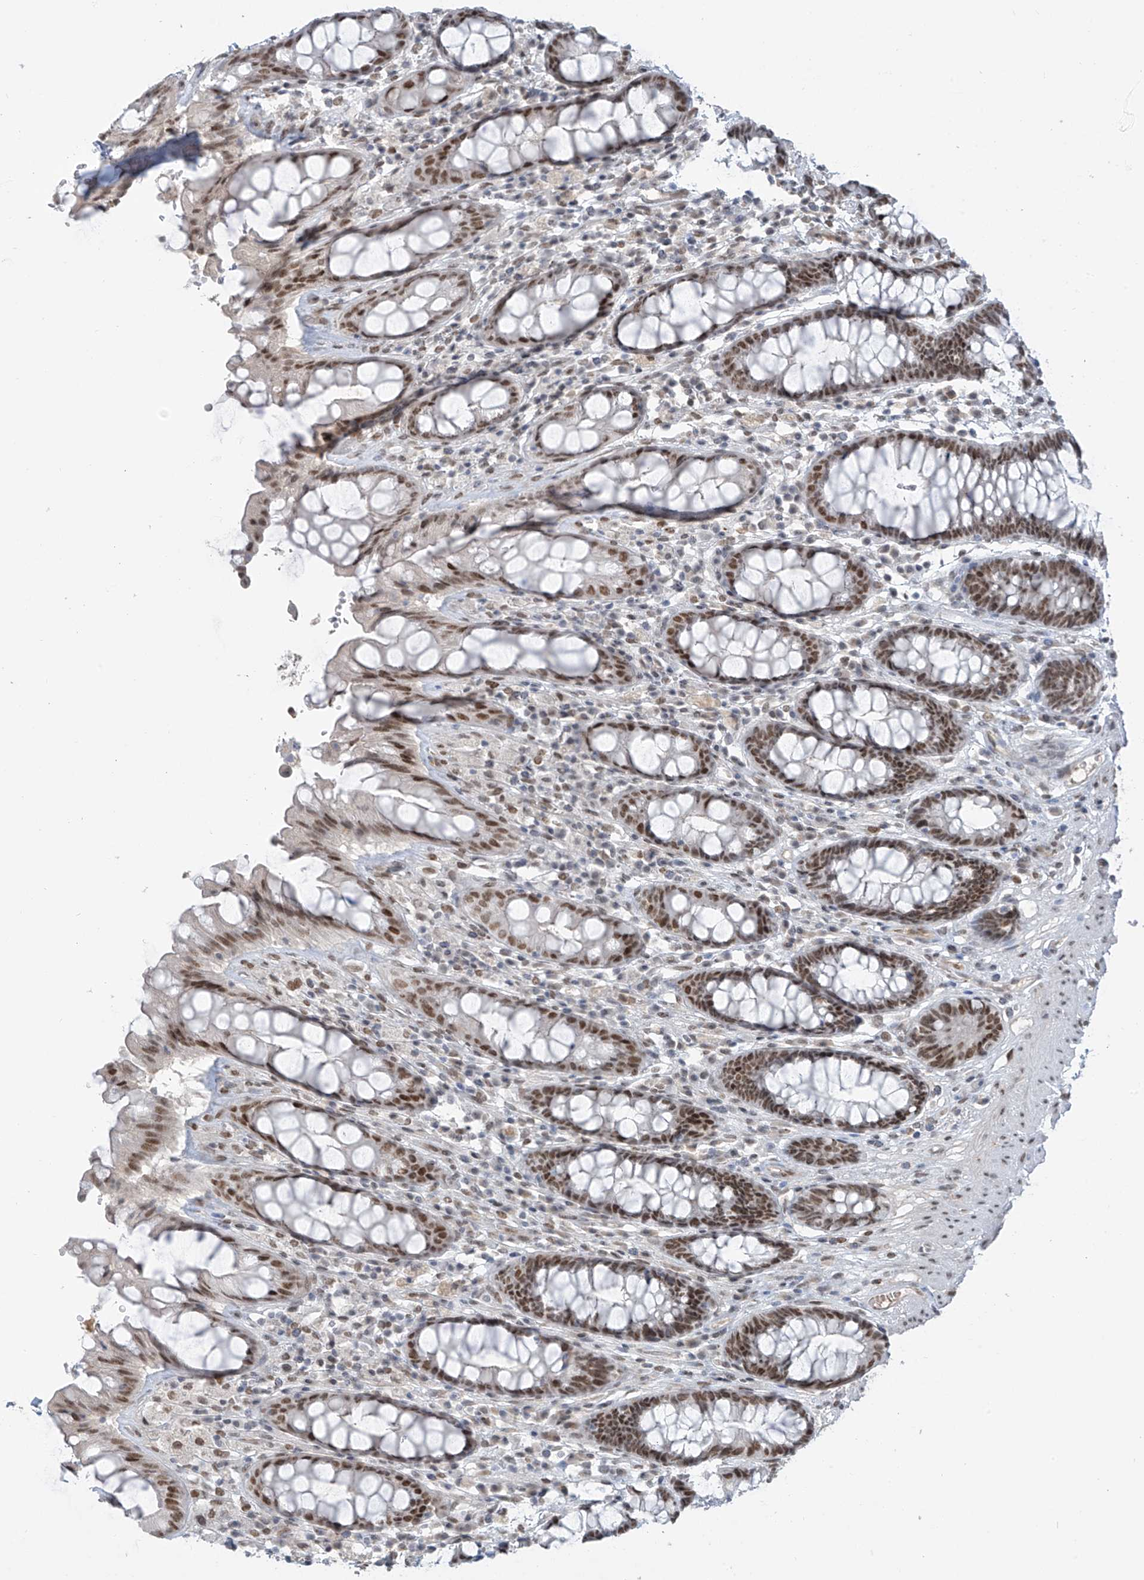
{"staining": {"intensity": "moderate", "quantity": ">75%", "location": "nuclear"}, "tissue": "rectum", "cell_type": "Glandular cells", "image_type": "normal", "snomed": [{"axis": "morphology", "description": "Normal tissue, NOS"}, {"axis": "topography", "description": "Rectum"}], "caption": "Immunohistochemical staining of normal rectum demonstrates >75% levels of moderate nuclear protein expression in about >75% of glandular cells.", "gene": "MCM9", "patient": {"sex": "male", "age": 64}}